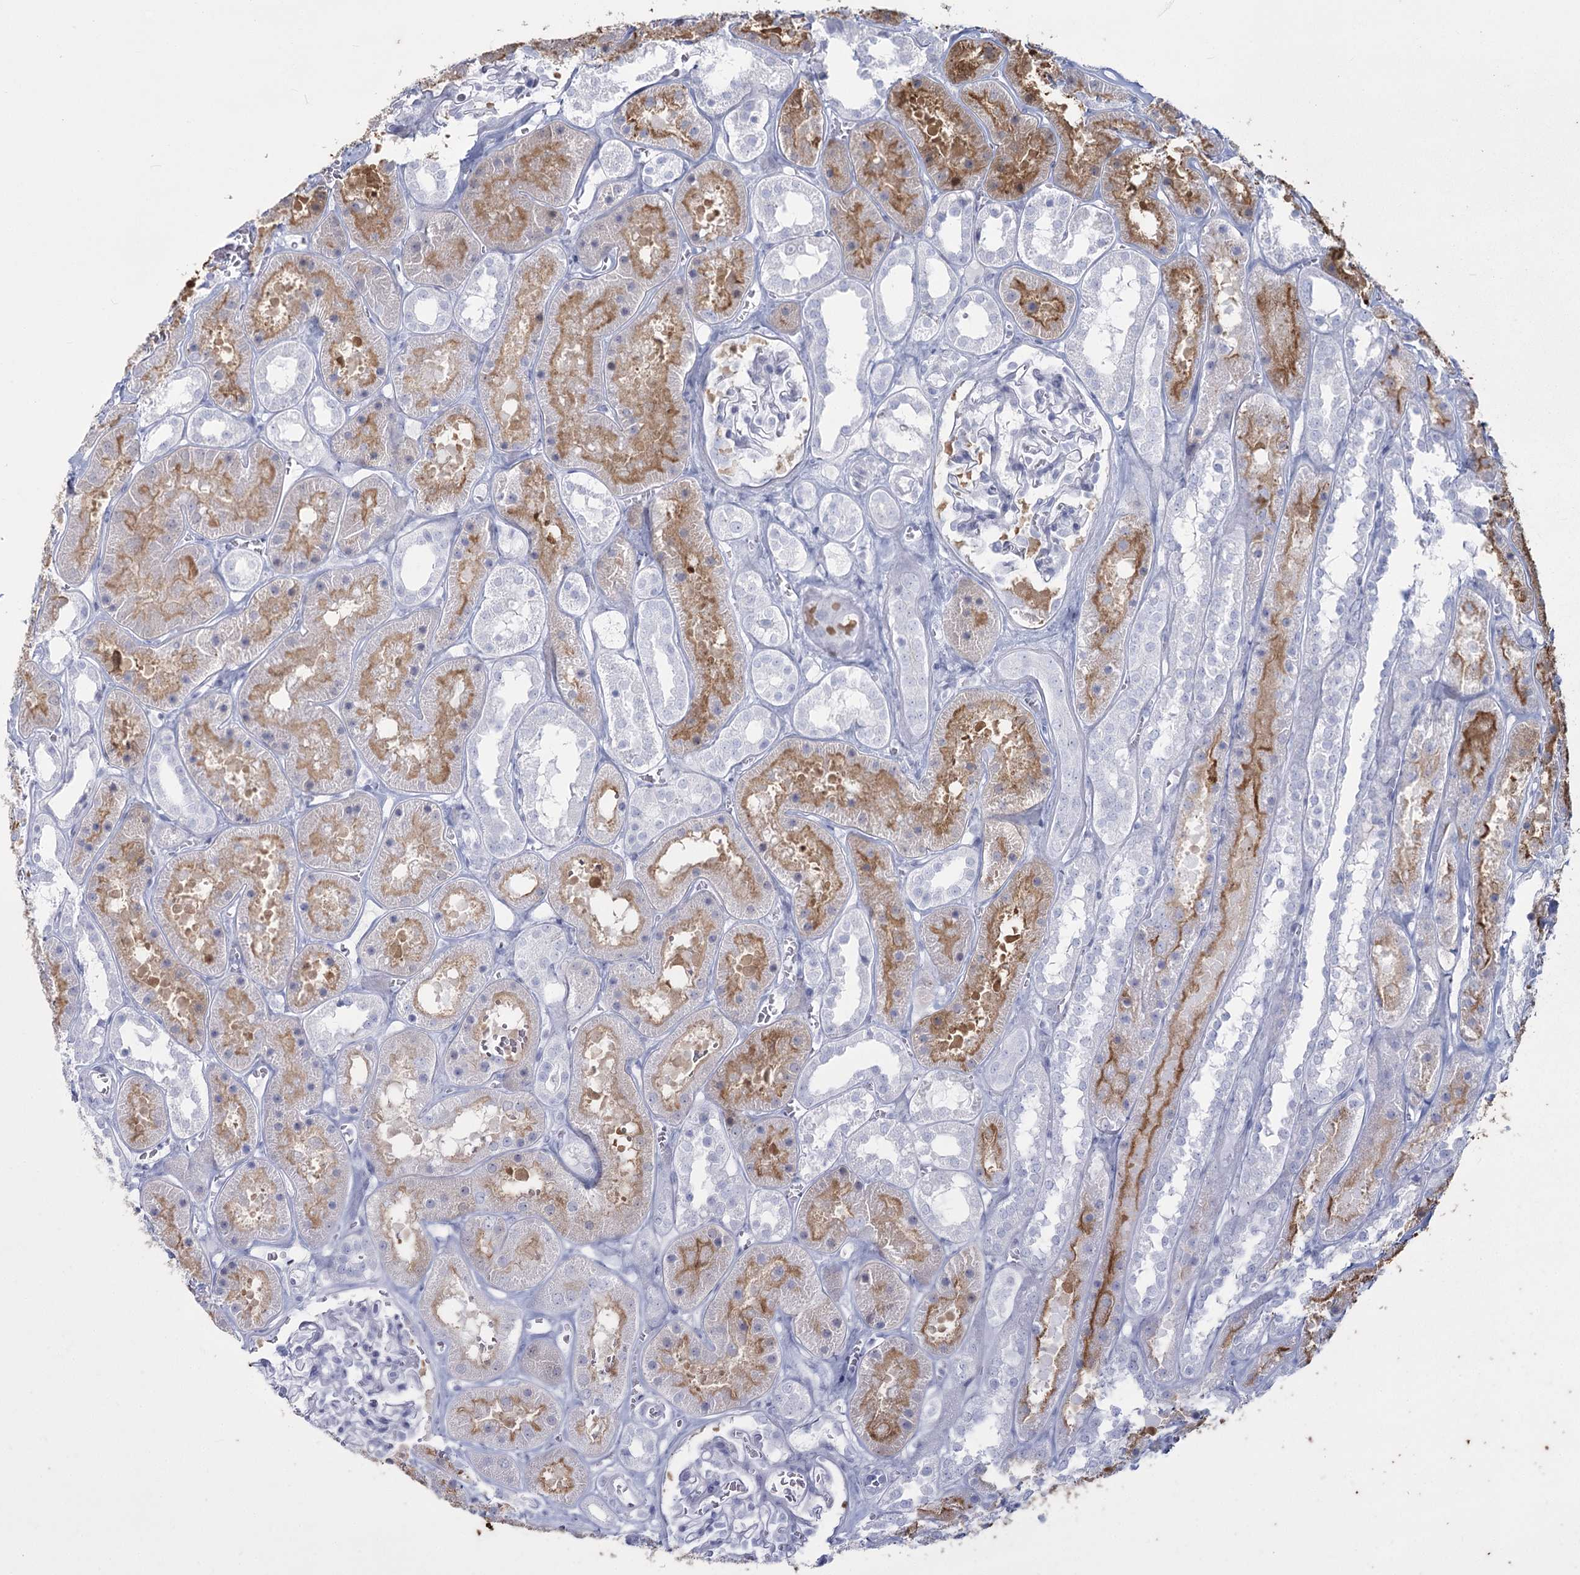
{"staining": {"intensity": "negative", "quantity": "none", "location": "none"}, "tissue": "kidney", "cell_type": "Cells in glomeruli", "image_type": "normal", "snomed": [{"axis": "morphology", "description": "Normal tissue, NOS"}, {"axis": "topography", "description": "Kidney"}], "caption": "Immunohistochemistry of benign human kidney demonstrates no positivity in cells in glomeruli.", "gene": "SLC6A19", "patient": {"sex": "female", "age": 41}}